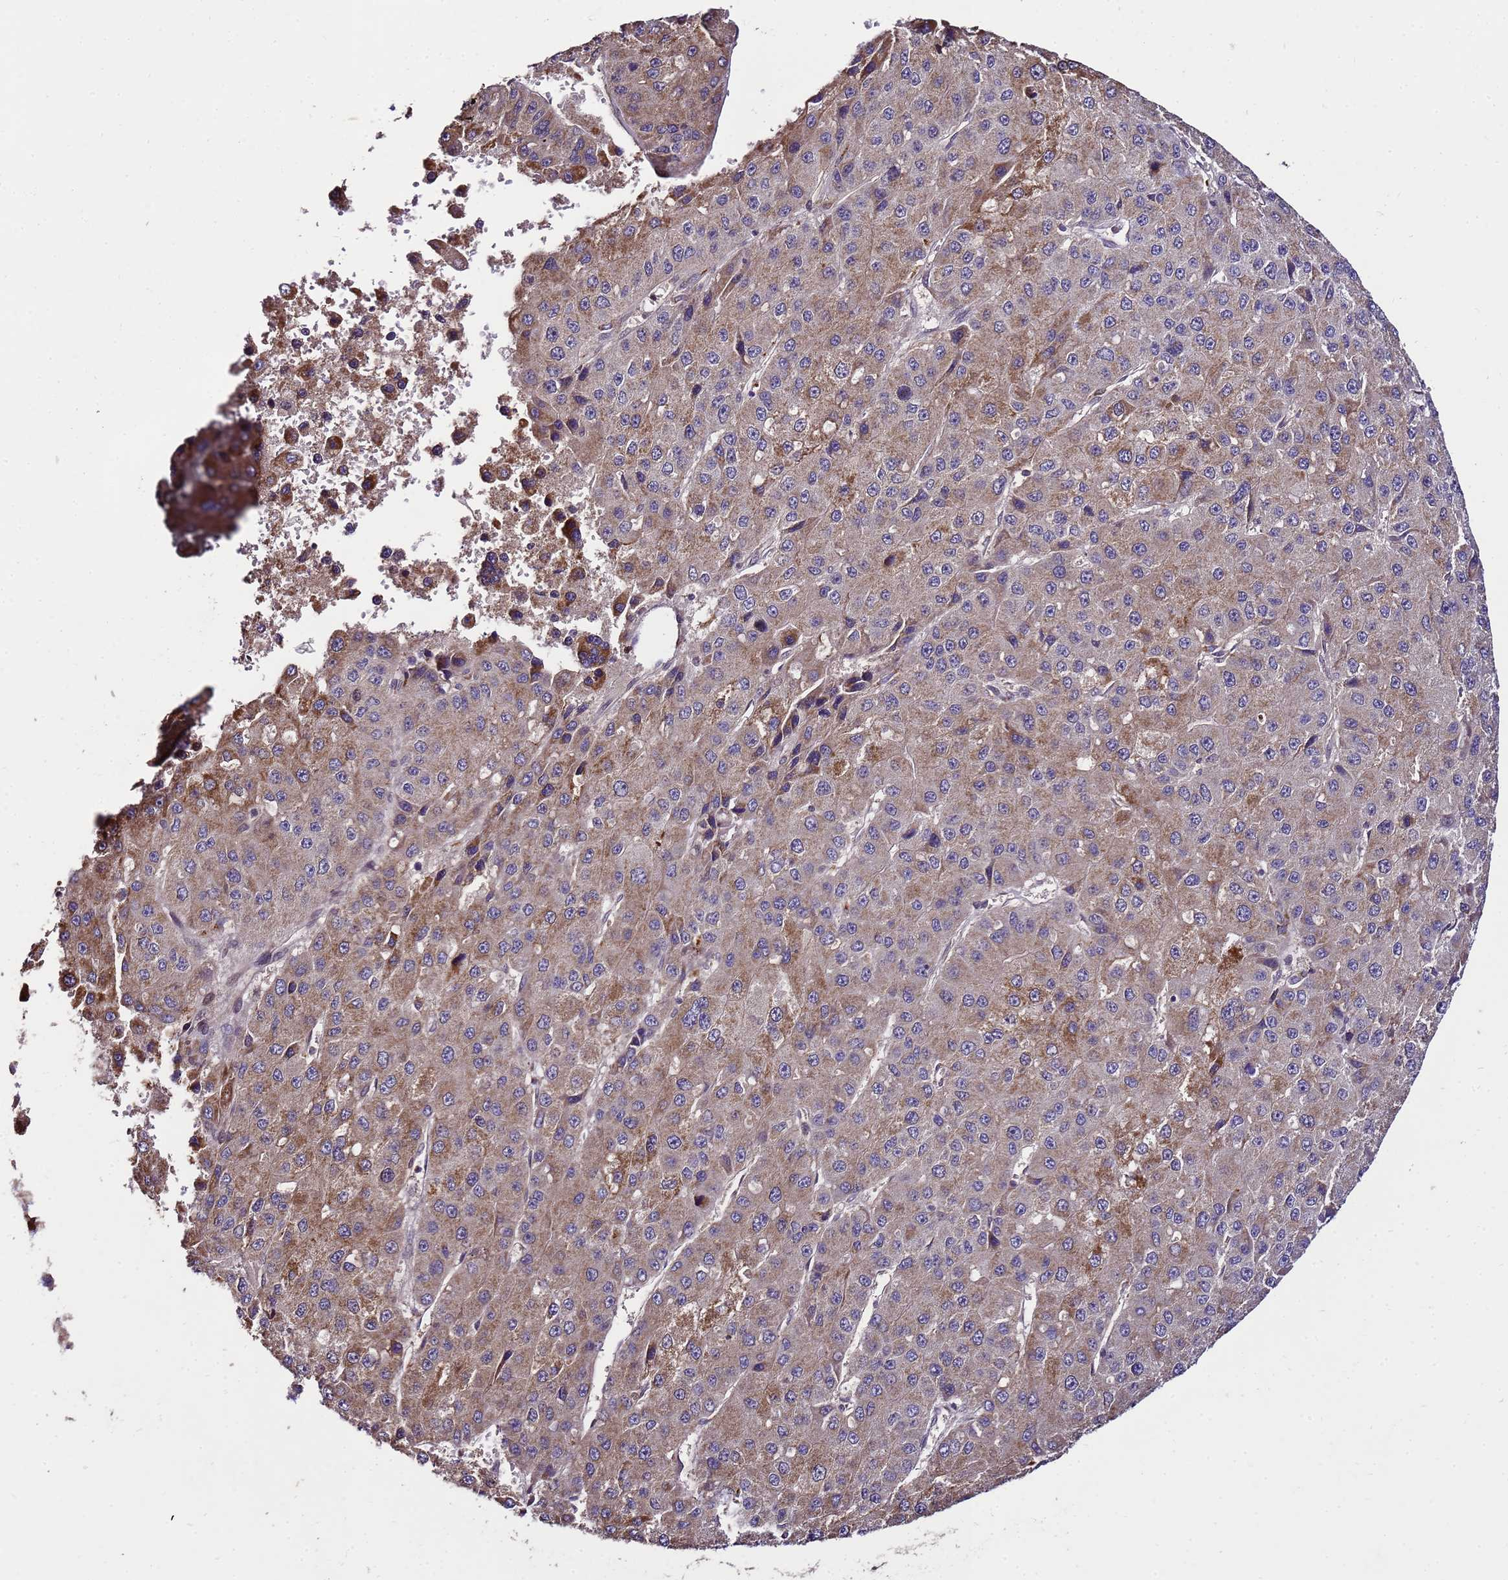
{"staining": {"intensity": "moderate", "quantity": "25%-75%", "location": "cytoplasmic/membranous"}, "tissue": "liver cancer", "cell_type": "Tumor cells", "image_type": "cancer", "snomed": [{"axis": "morphology", "description": "Carcinoma, Hepatocellular, NOS"}, {"axis": "topography", "description": "Liver"}], "caption": "The immunohistochemical stain labels moderate cytoplasmic/membranous positivity in tumor cells of hepatocellular carcinoma (liver) tissue. The staining was performed using DAB (3,3'-diaminobenzidine), with brown indicating positive protein expression. Nuclei are stained blue with hematoxylin.", "gene": "ZNF329", "patient": {"sex": "female", "age": 73}}